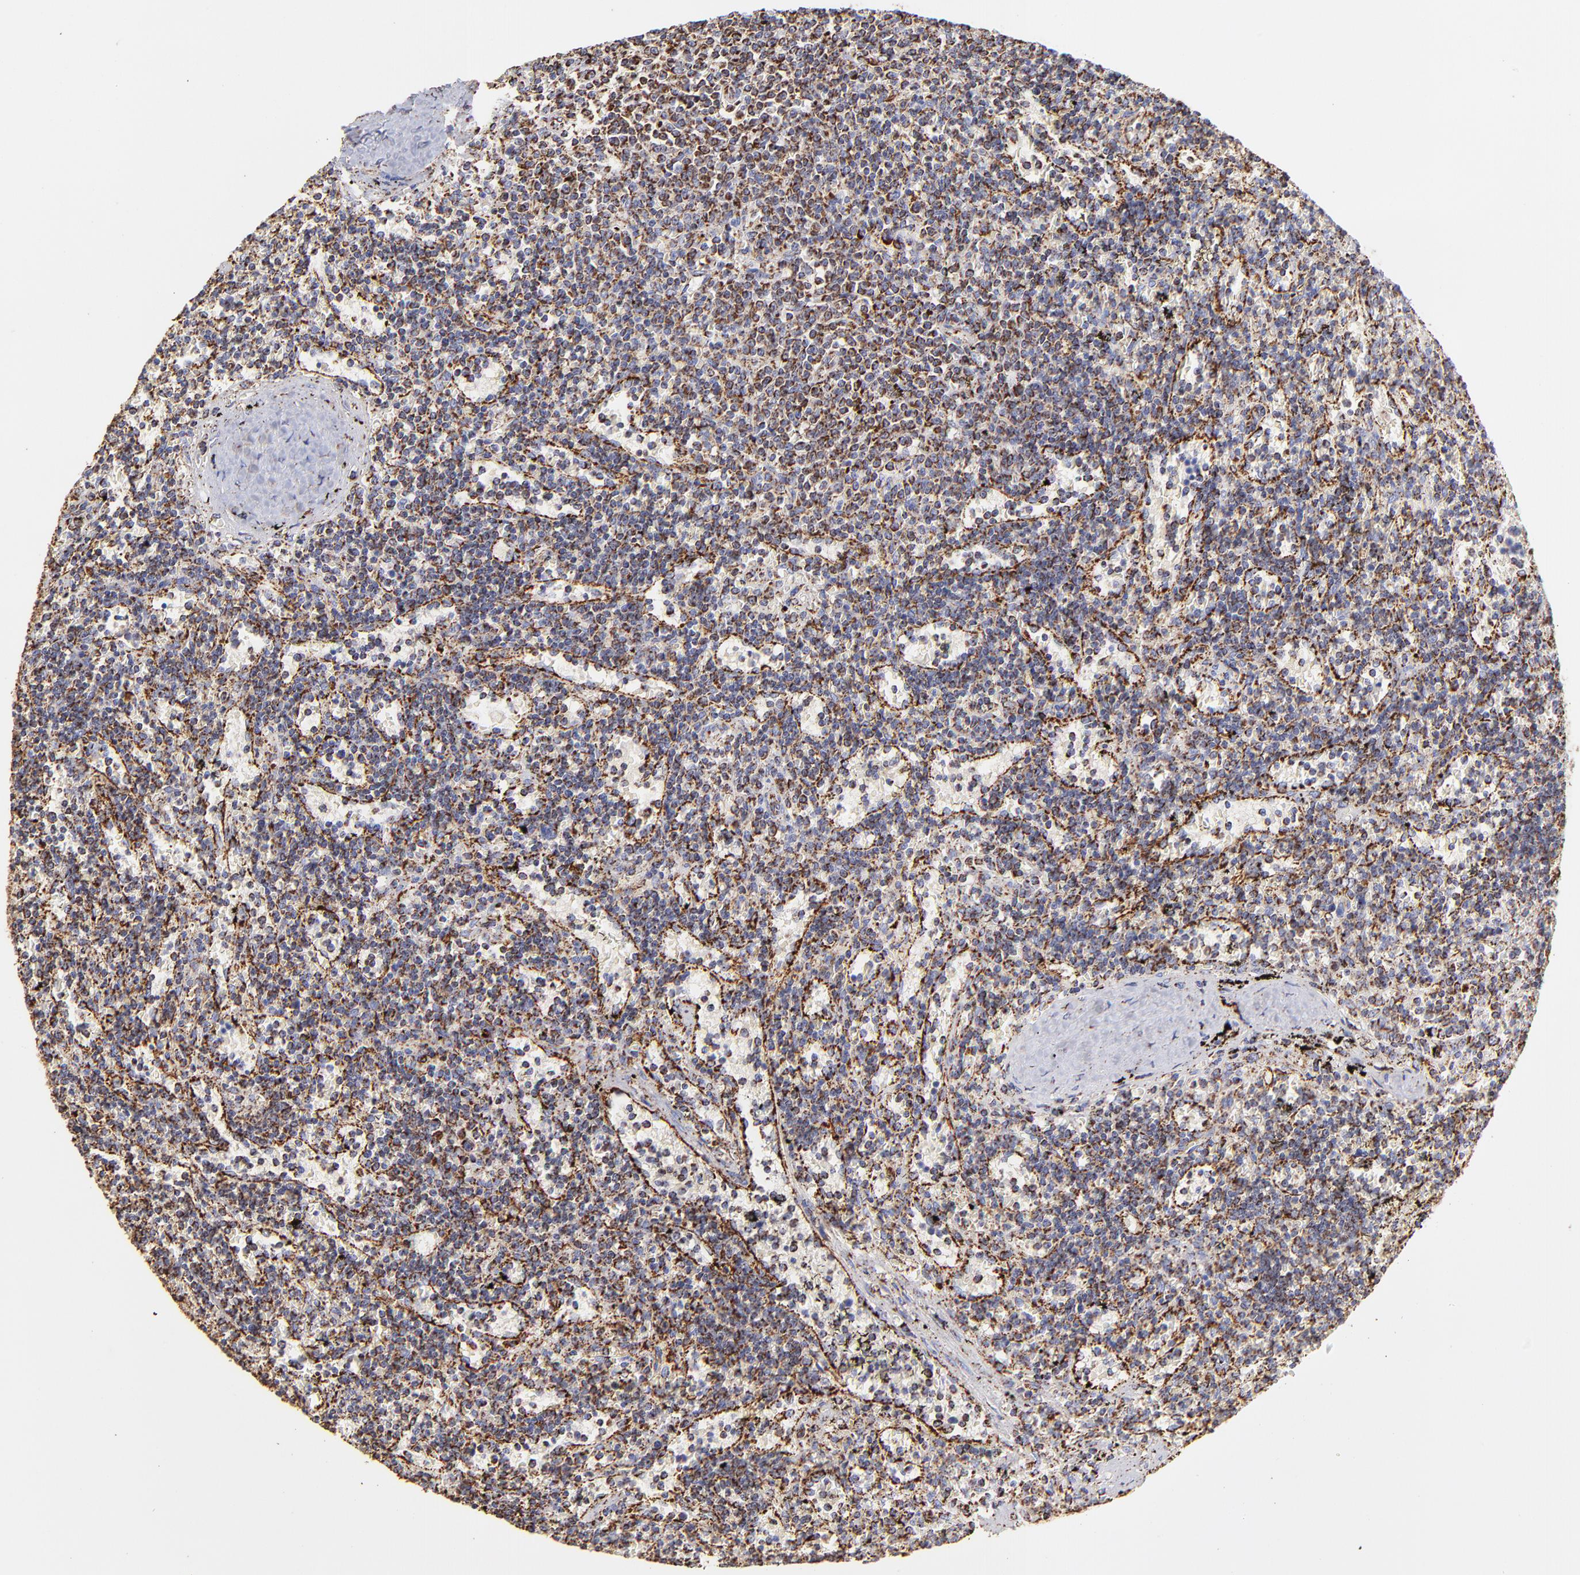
{"staining": {"intensity": "moderate", "quantity": "25%-75%", "location": "cytoplasmic/membranous"}, "tissue": "lymphoma", "cell_type": "Tumor cells", "image_type": "cancer", "snomed": [{"axis": "morphology", "description": "Malignant lymphoma, non-Hodgkin's type, Low grade"}, {"axis": "topography", "description": "Spleen"}], "caption": "Protein staining of malignant lymphoma, non-Hodgkin's type (low-grade) tissue shows moderate cytoplasmic/membranous positivity in approximately 25%-75% of tumor cells. The staining is performed using DAB brown chromogen to label protein expression. The nuclei are counter-stained blue using hematoxylin.", "gene": "ECH1", "patient": {"sex": "male", "age": 60}}